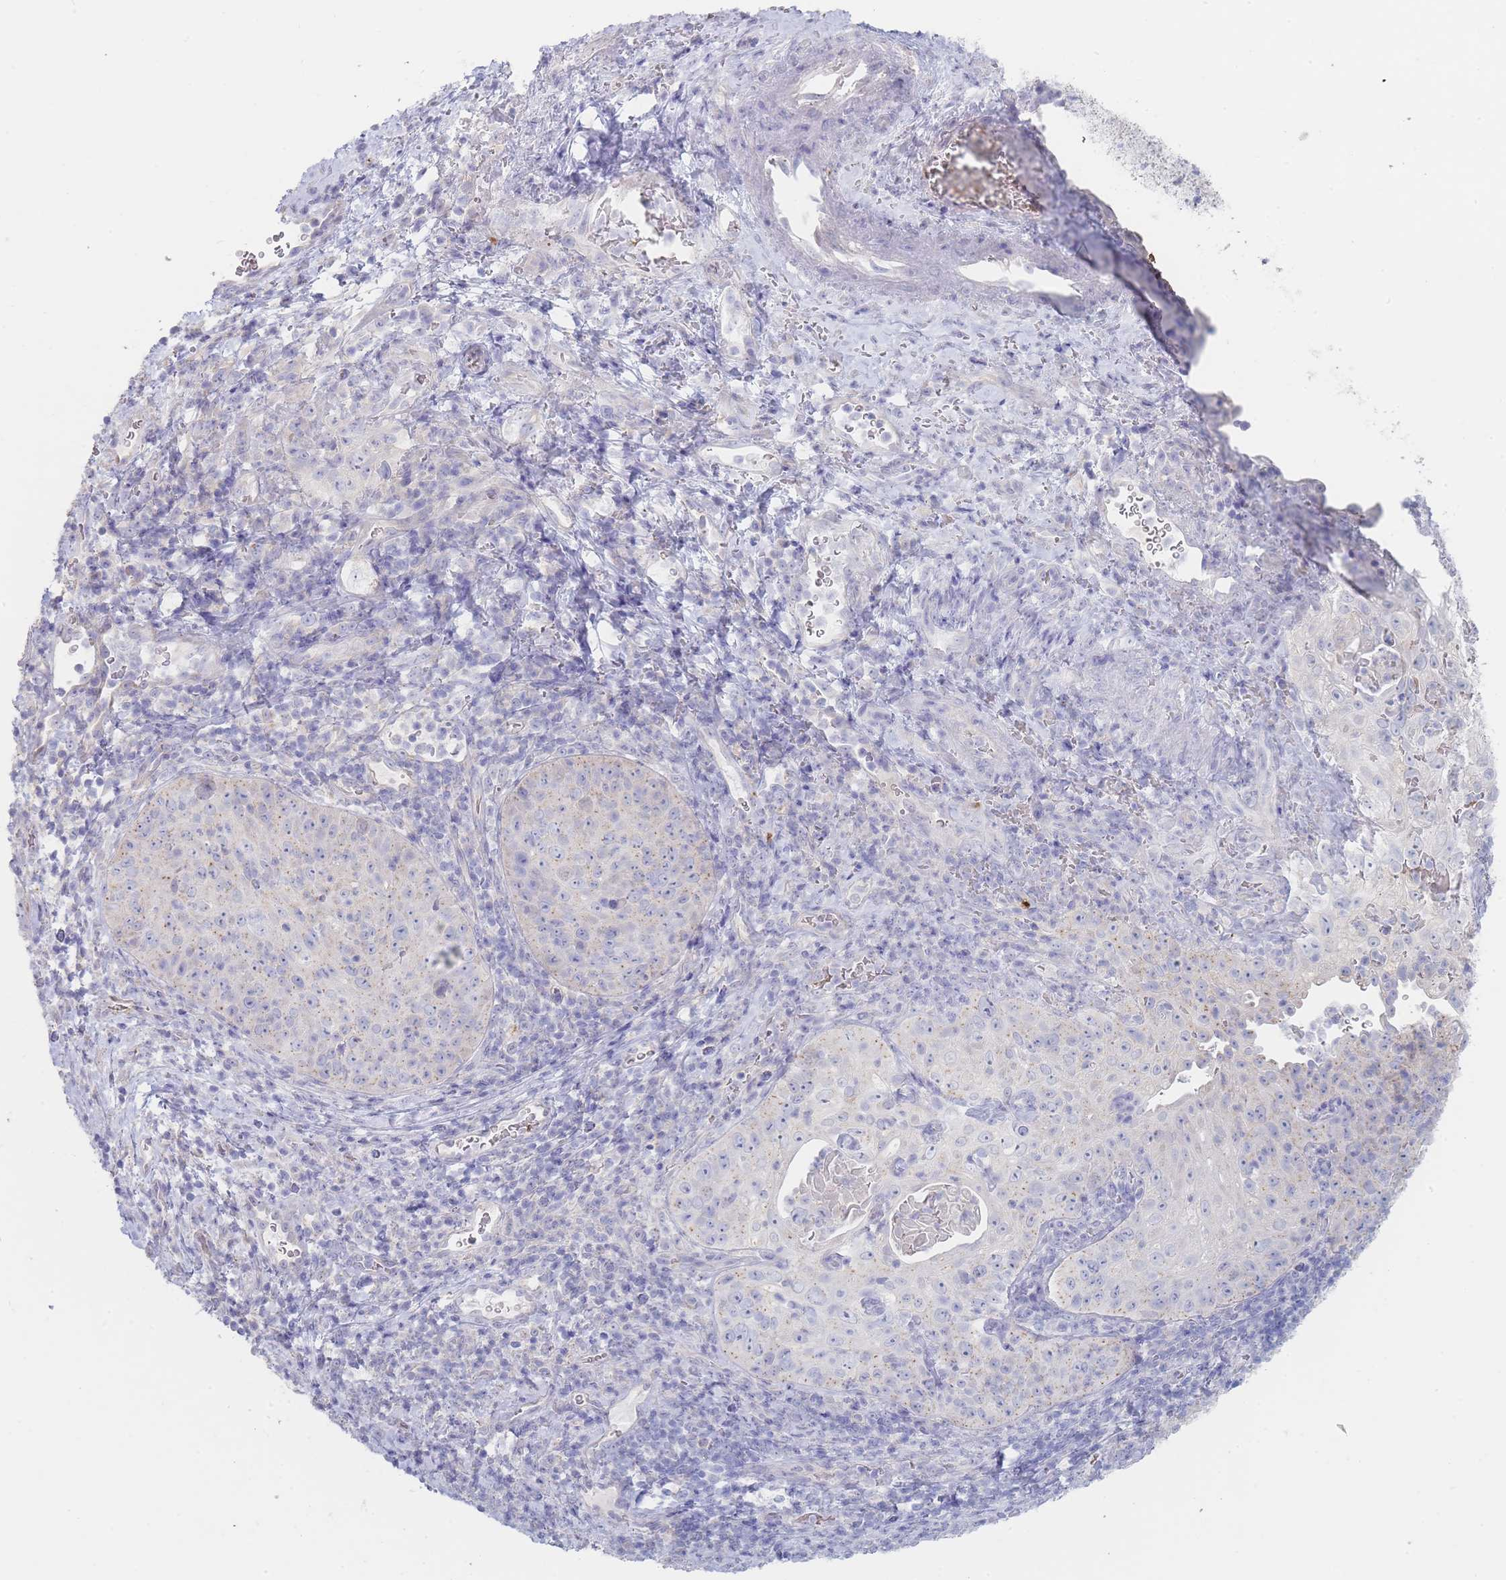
{"staining": {"intensity": "negative", "quantity": "none", "location": "none"}, "tissue": "cervical cancer", "cell_type": "Tumor cells", "image_type": "cancer", "snomed": [{"axis": "morphology", "description": "Squamous cell carcinoma, NOS"}, {"axis": "topography", "description": "Cervix"}], "caption": "A micrograph of human cervical squamous cell carcinoma is negative for staining in tumor cells. Brightfield microscopy of immunohistochemistry (IHC) stained with DAB (brown) and hematoxylin (blue), captured at high magnification.", "gene": "HBG2", "patient": {"sex": "female", "age": 52}}